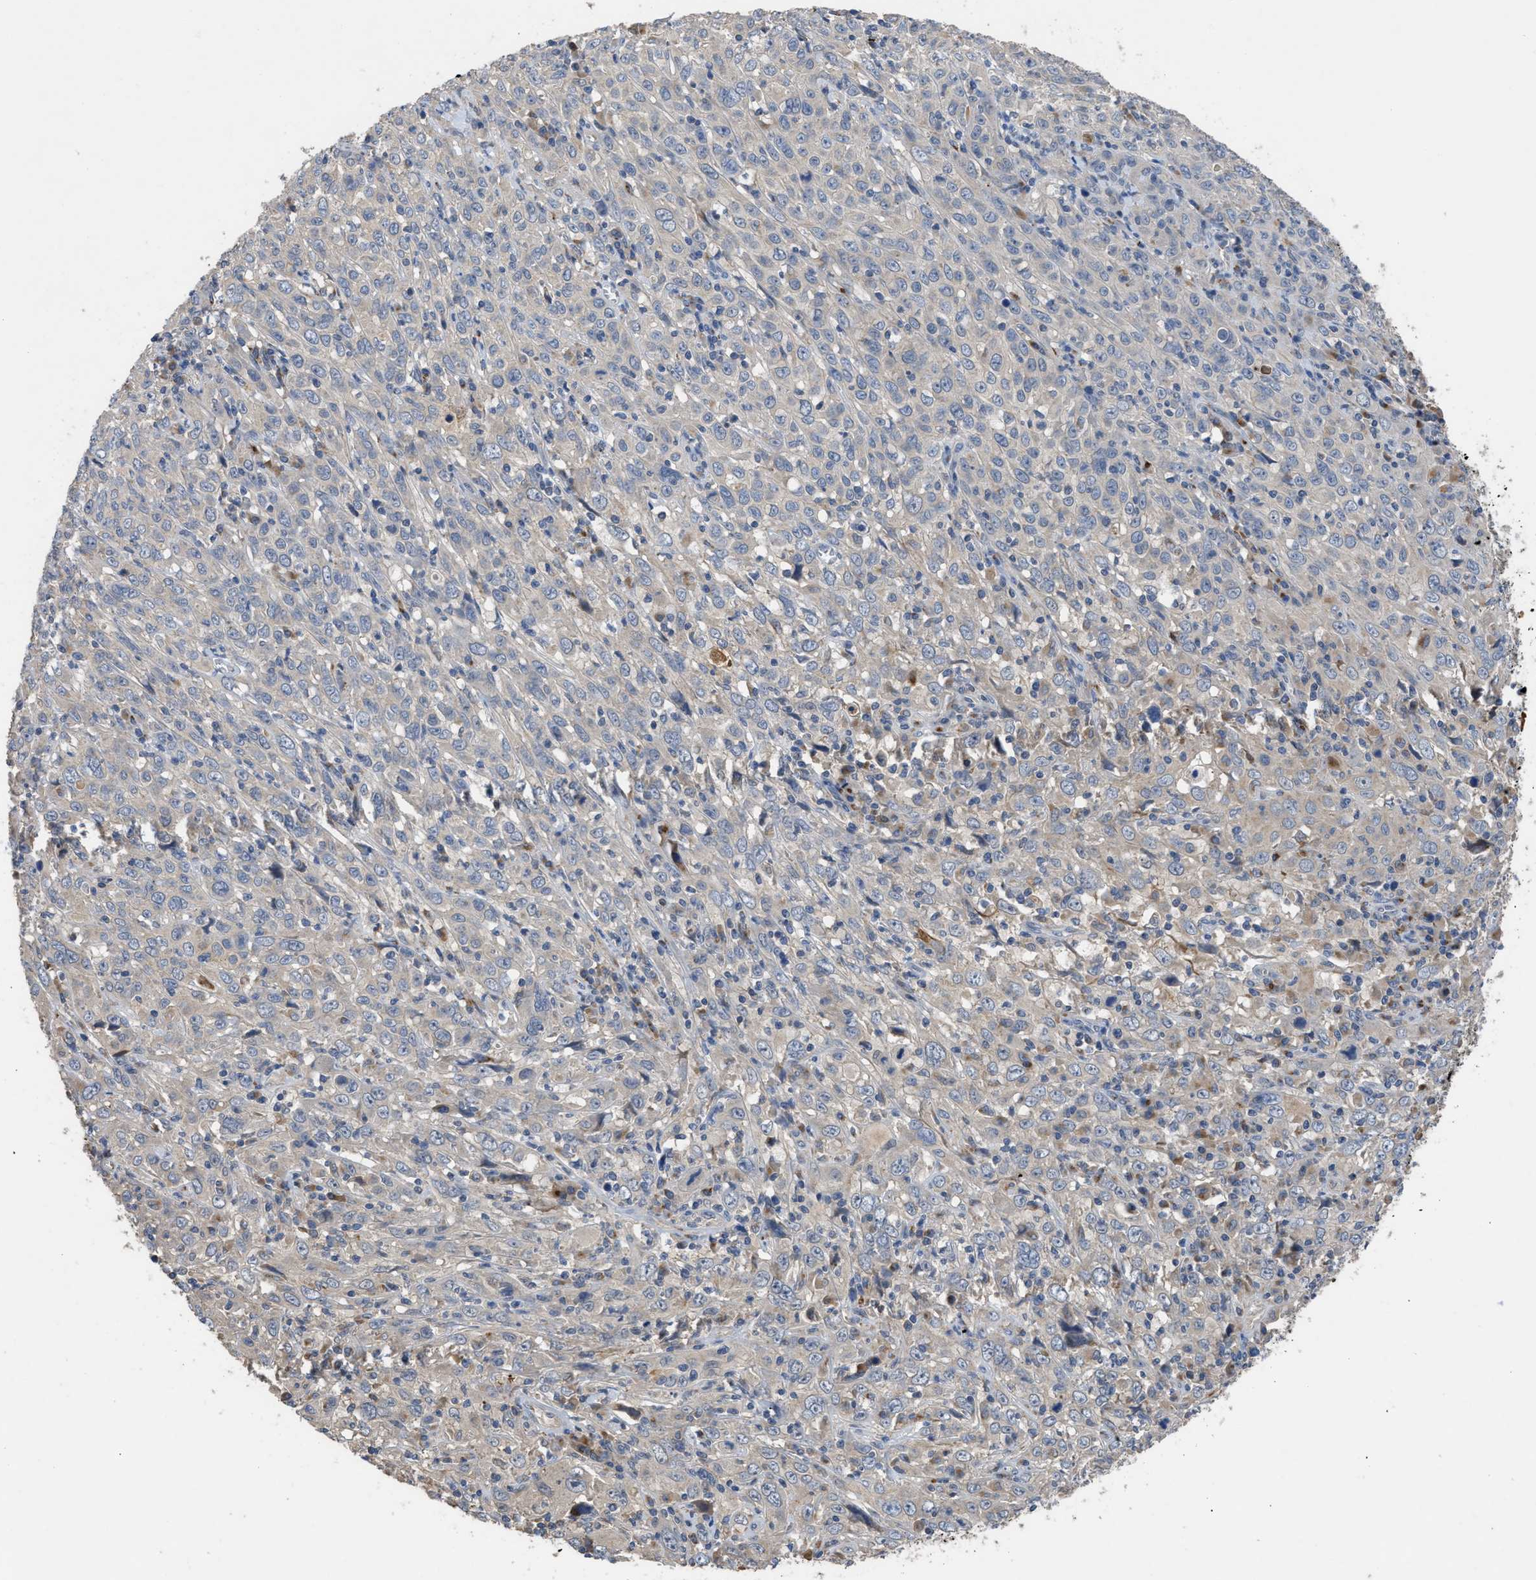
{"staining": {"intensity": "negative", "quantity": "none", "location": "none"}, "tissue": "cervical cancer", "cell_type": "Tumor cells", "image_type": "cancer", "snomed": [{"axis": "morphology", "description": "Squamous cell carcinoma, NOS"}, {"axis": "topography", "description": "Cervix"}], "caption": "Human cervical cancer (squamous cell carcinoma) stained for a protein using immunohistochemistry demonstrates no expression in tumor cells.", "gene": "SIK2", "patient": {"sex": "female", "age": 46}}